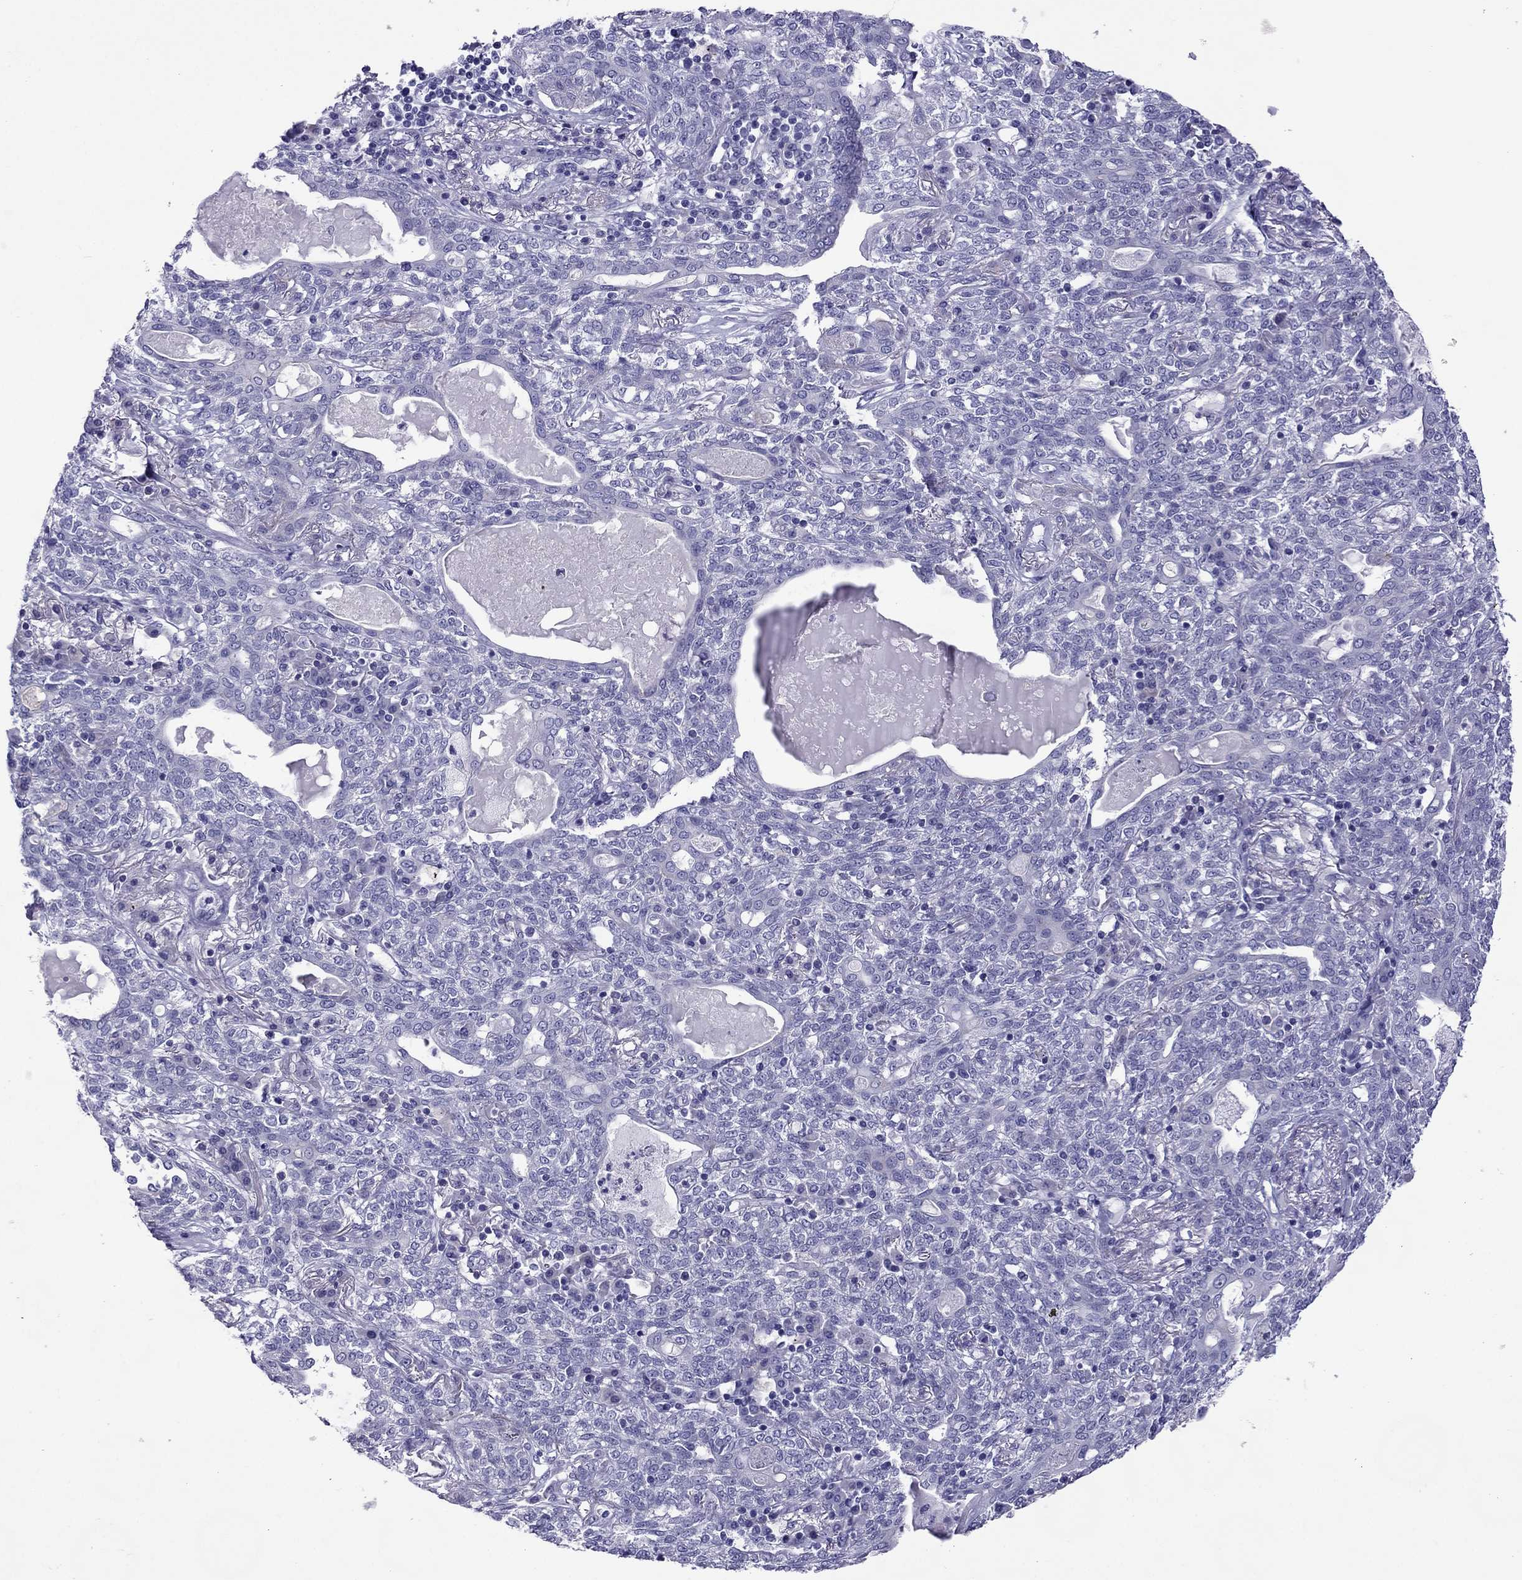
{"staining": {"intensity": "negative", "quantity": "none", "location": "none"}, "tissue": "lung cancer", "cell_type": "Tumor cells", "image_type": "cancer", "snomed": [{"axis": "morphology", "description": "Squamous cell carcinoma, NOS"}, {"axis": "topography", "description": "Lung"}], "caption": "Immunohistochemistry of lung cancer (squamous cell carcinoma) reveals no expression in tumor cells.", "gene": "MYL11", "patient": {"sex": "female", "age": 70}}